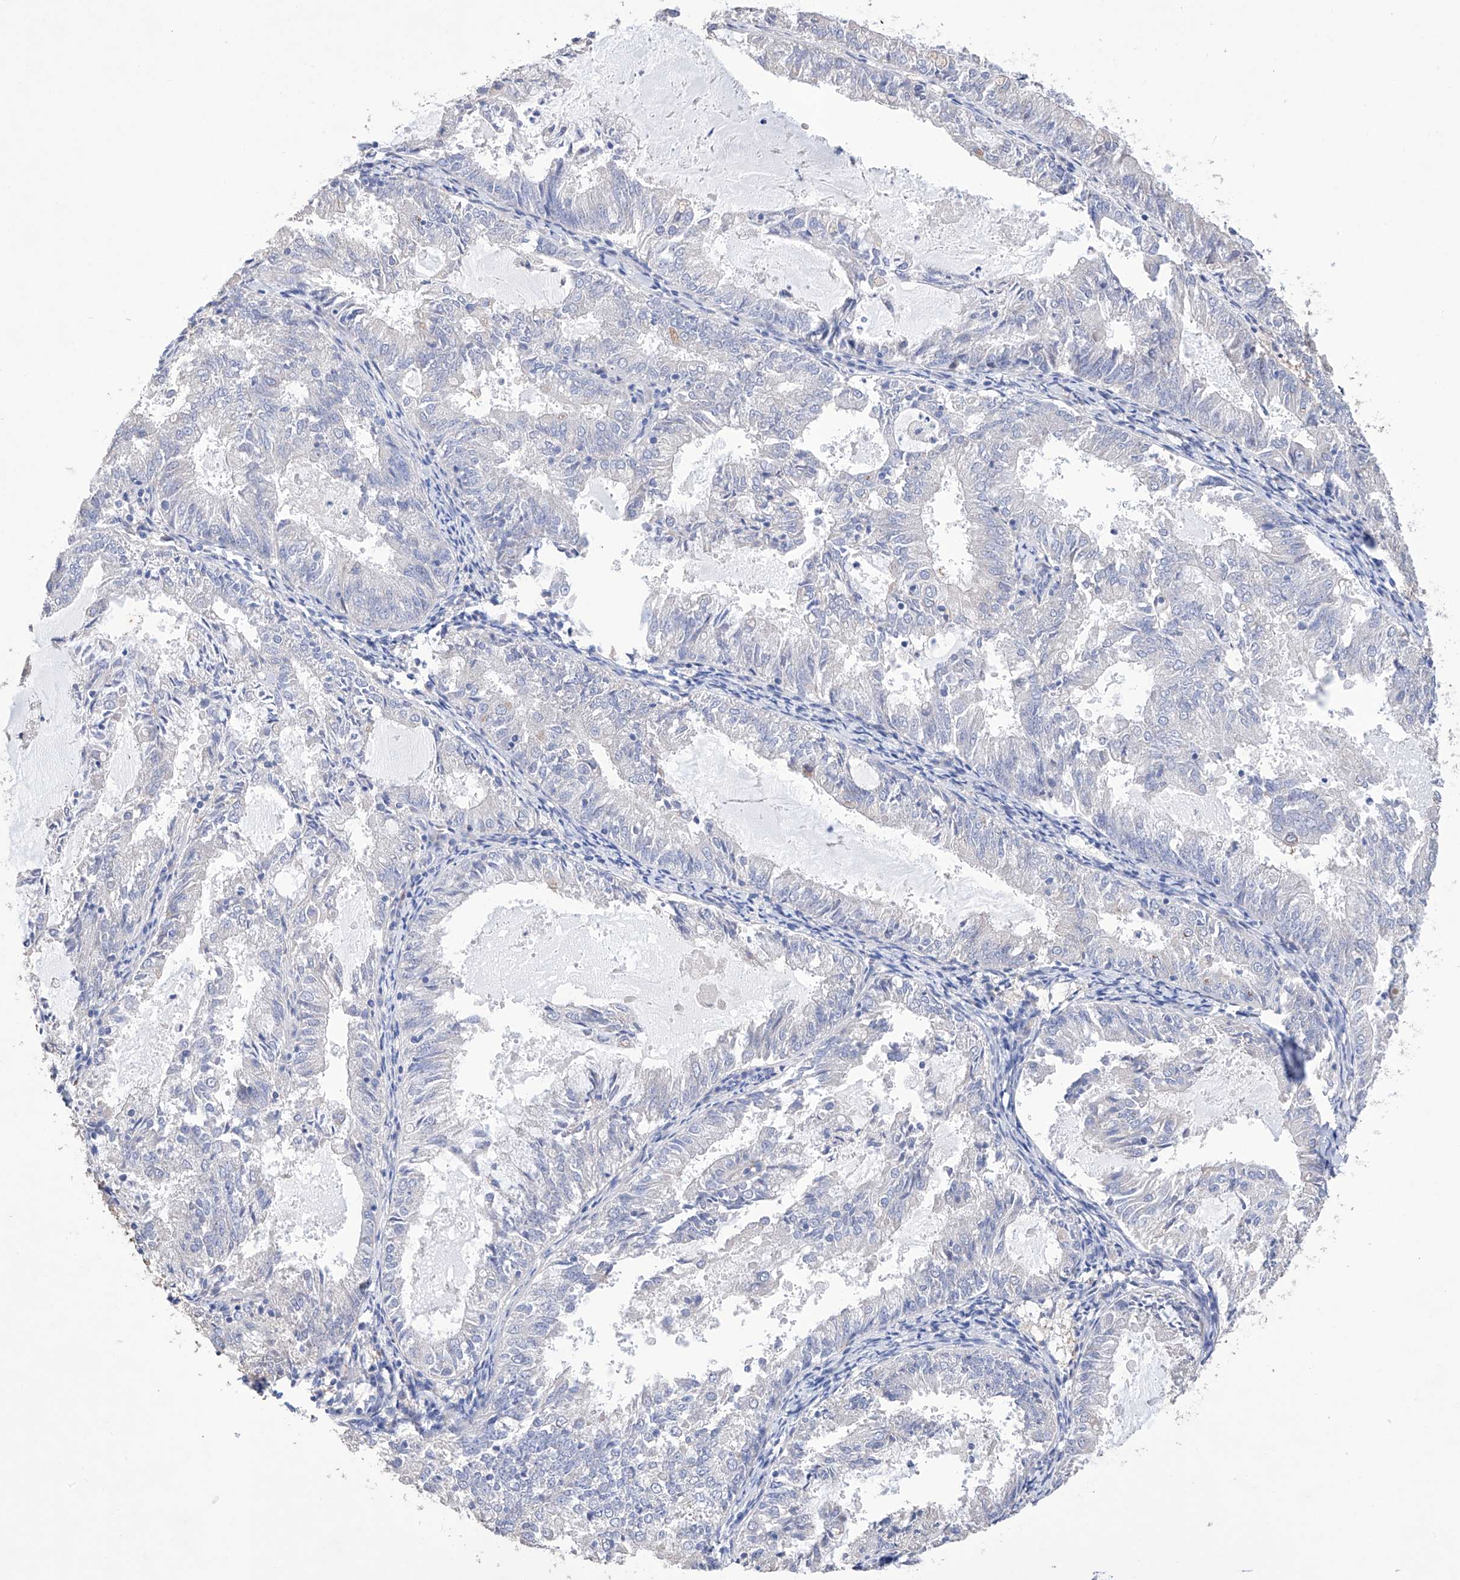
{"staining": {"intensity": "negative", "quantity": "none", "location": "none"}, "tissue": "endometrial cancer", "cell_type": "Tumor cells", "image_type": "cancer", "snomed": [{"axis": "morphology", "description": "Adenocarcinoma, NOS"}, {"axis": "topography", "description": "Endometrium"}], "caption": "A micrograph of endometrial adenocarcinoma stained for a protein exhibits no brown staining in tumor cells.", "gene": "AFG1L", "patient": {"sex": "female", "age": 57}}